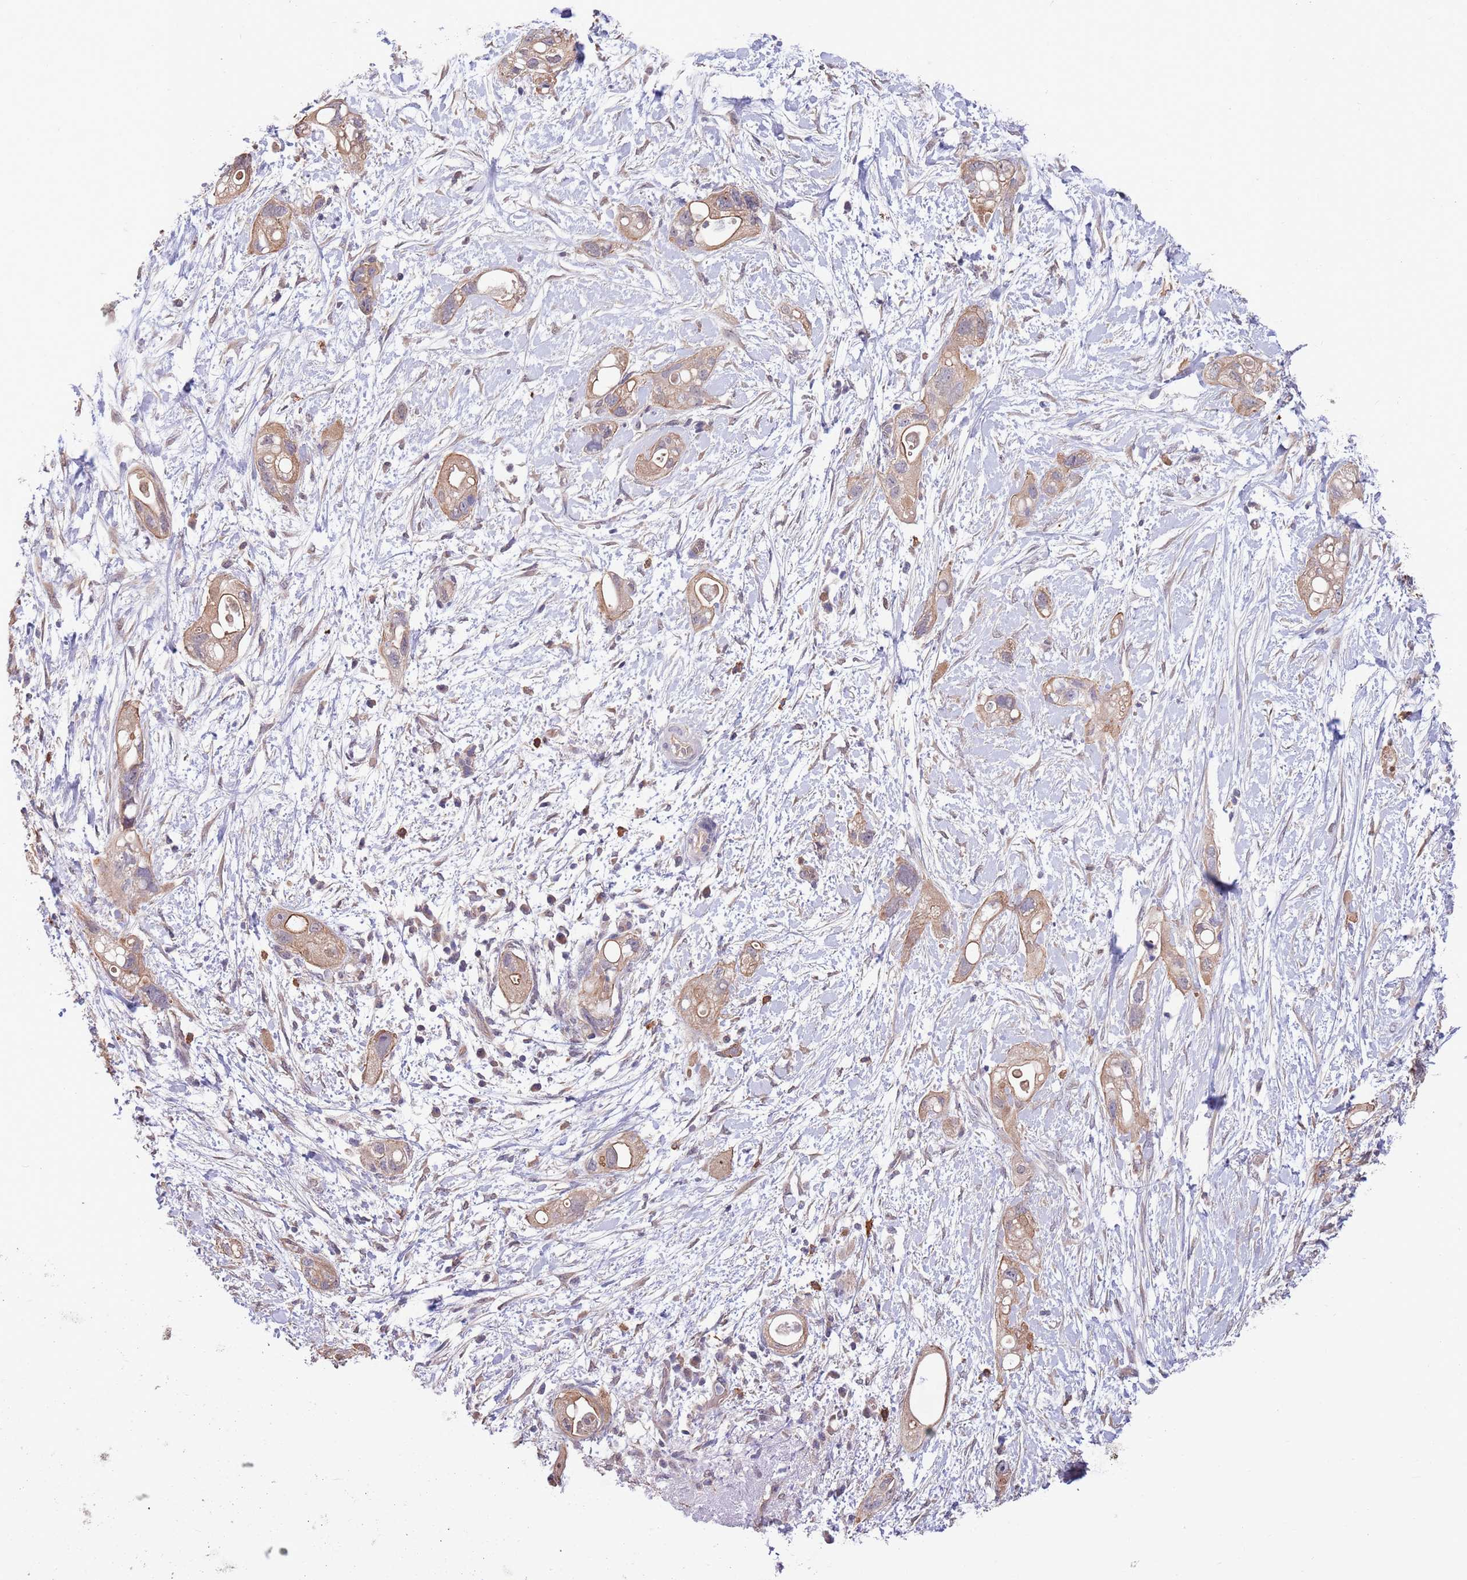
{"staining": {"intensity": "moderate", "quantity": ">75%", "location": "cytoplasmic/membranous"}, "tissue": "pancreatic cancer", "cell_type": "Tumor cells", "image_type": "cancer", "snomed": [{"axis": "morphology", "description": "Adenocarcinoma, NOS"}, {"axis": "topography", "description": "Pancreas"}], "caption": "A histopathology image of adenocarcinoma (pancreatic) stained for a protein shows moderate cytoplasmic/membranous brown staining in tumor cells.", "gene": "MARVELD2", "patient": {"sex": "female", "age": 72}}